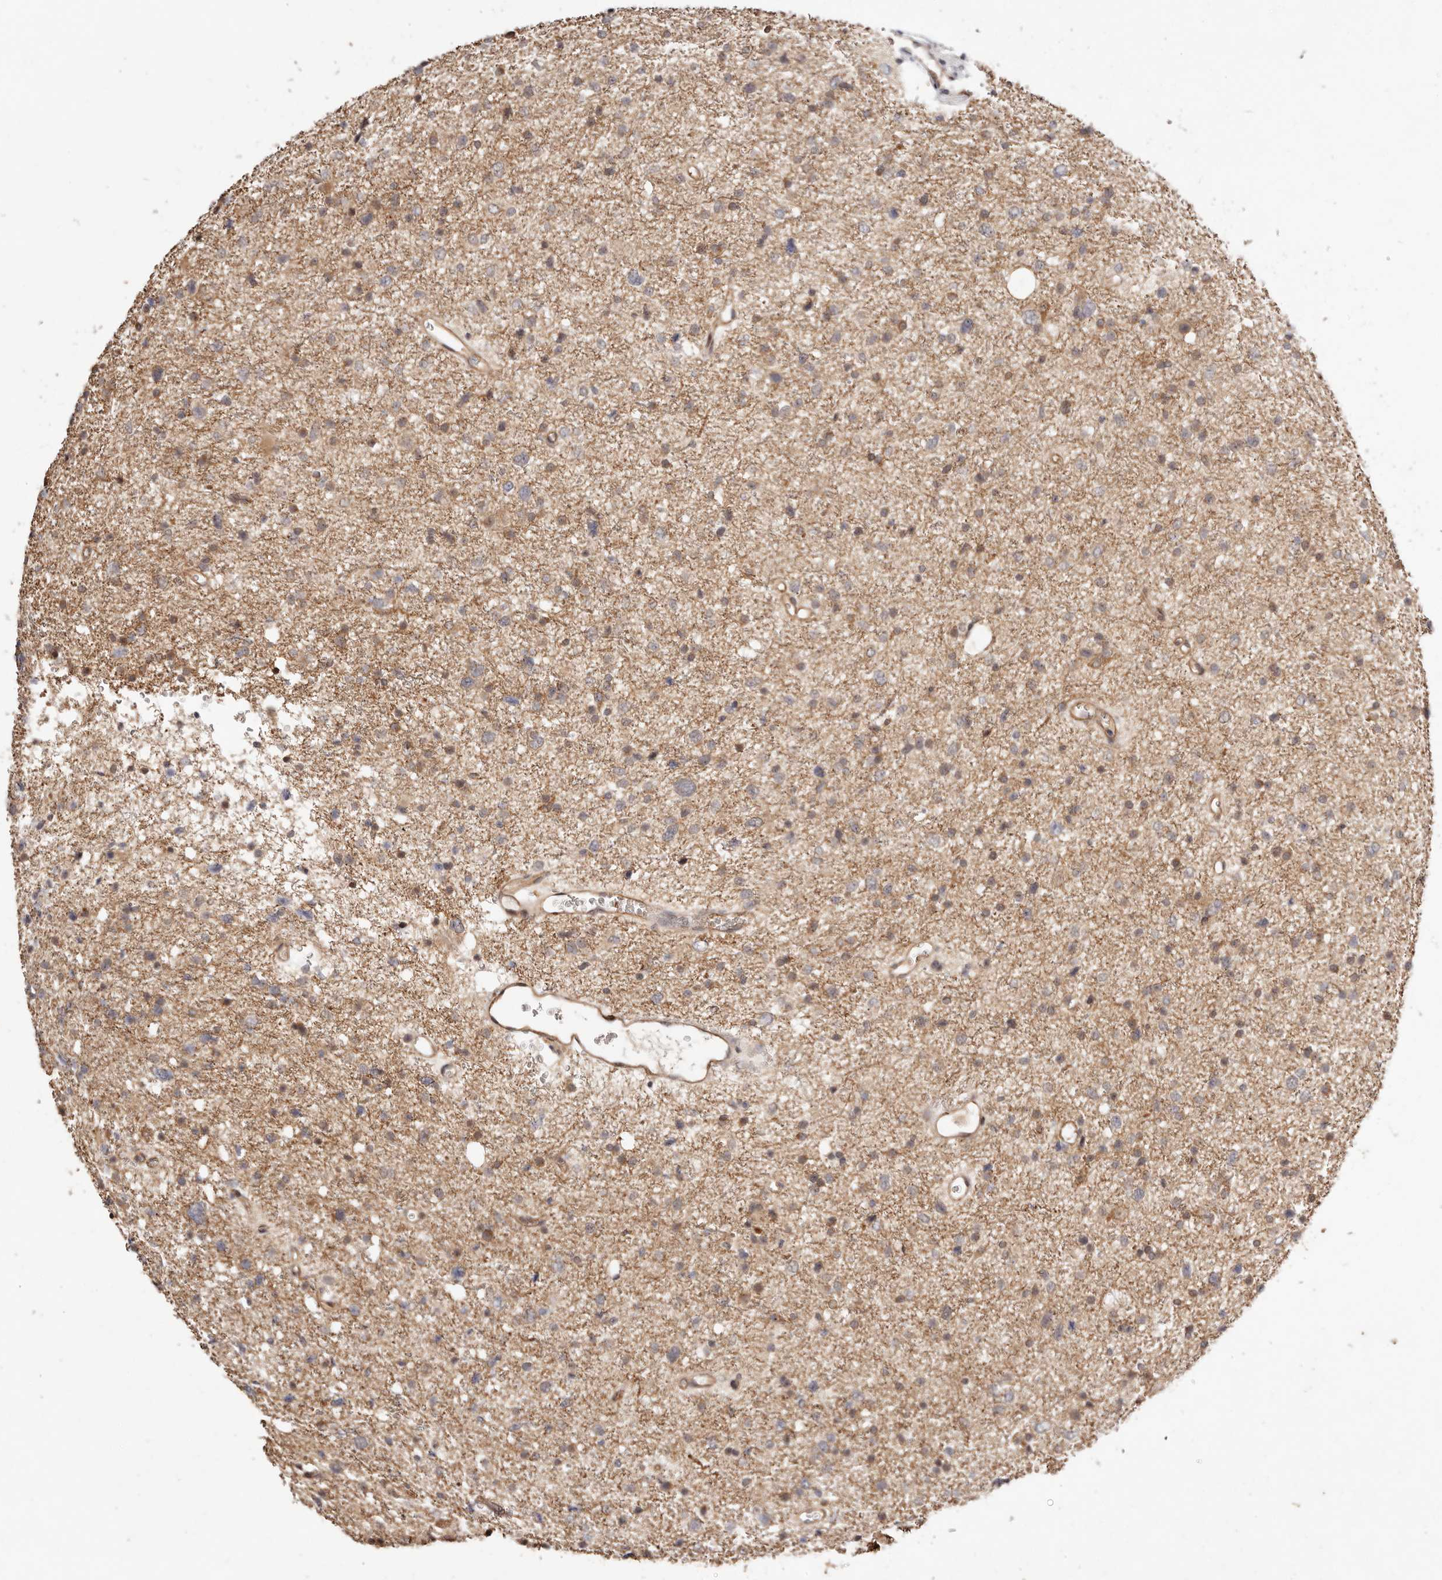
{"staining": {"intensity": "weak", "quantity": ">75%", "location": "cytoplasmic/membranous"}, "tissue": "glioma", "cell_type": "Tumor cells", "image_type": "cancer", "snomed": [{"axis": "morphology", "description": "Glioma, malignant, Low grade"}, {"axis": "topography", "description": "Brain"}], "caption": "The micrograph exhibits a brown stain indicating the presence of a protein in the cytoplasmic/membranous of tumor cells in malignant low-grade glioma.", "gene": "WRN", "patient": {"sex": "female", "age": 37}}